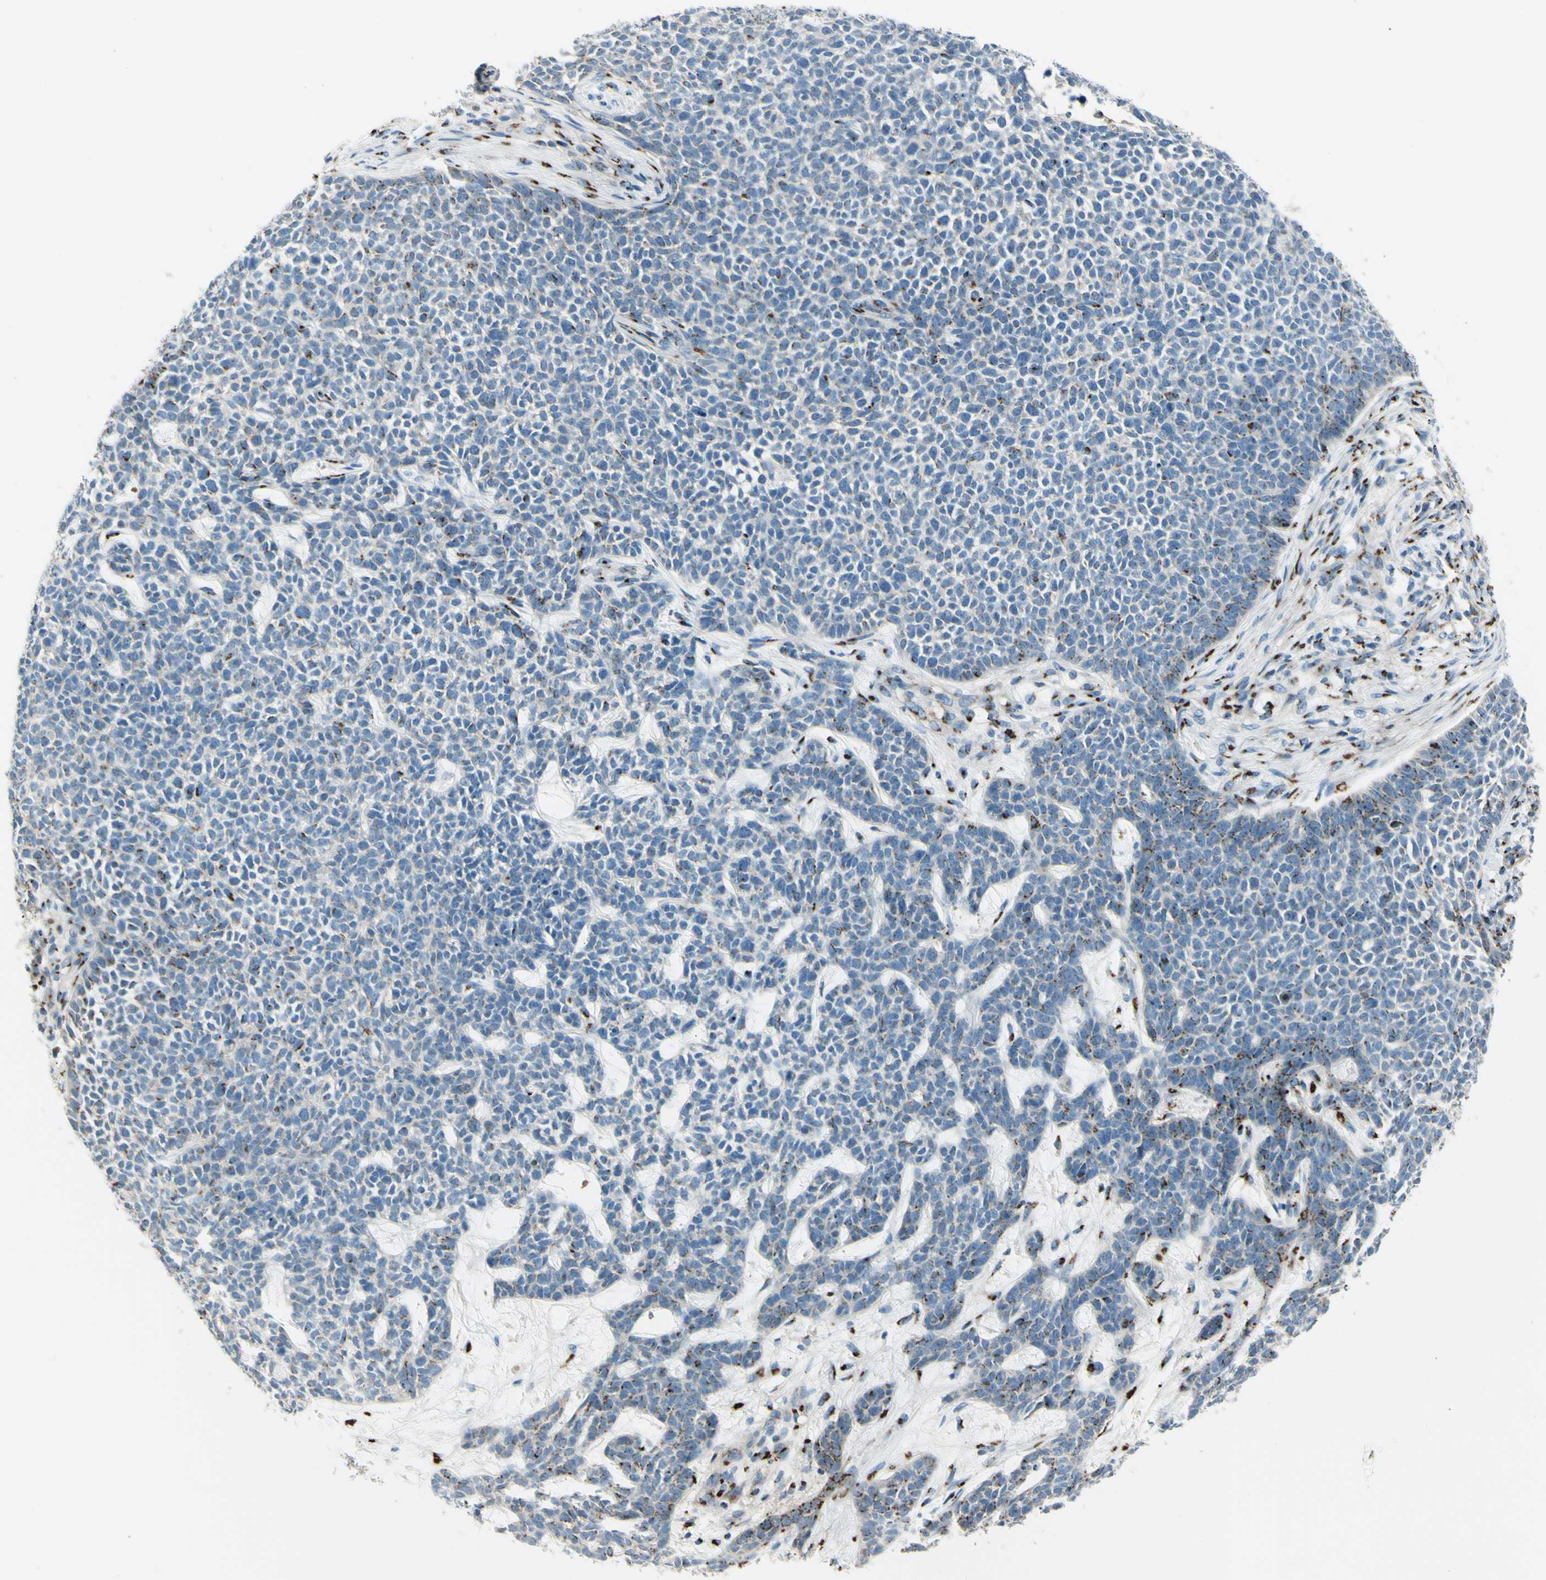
{"staining": {"intensity": "strong", "quantity": "<25%", "location": "cytoplasmic/membranous"}, "tissue": "skin cancer", "cell_type": "Tumor cells", "image_type": "cancer", "snomed": [{"axis": "morphology", "description": "Basal cell carcinoma"}, {"axis": "topography", "description": "Skin"}], "caption": "Human basal cell carcinoma (skin) stained with a protein marker shows strong staining in tumor cells.", "gene": "B4GALT1", "patient": {"sex": "female", "age": 84}}